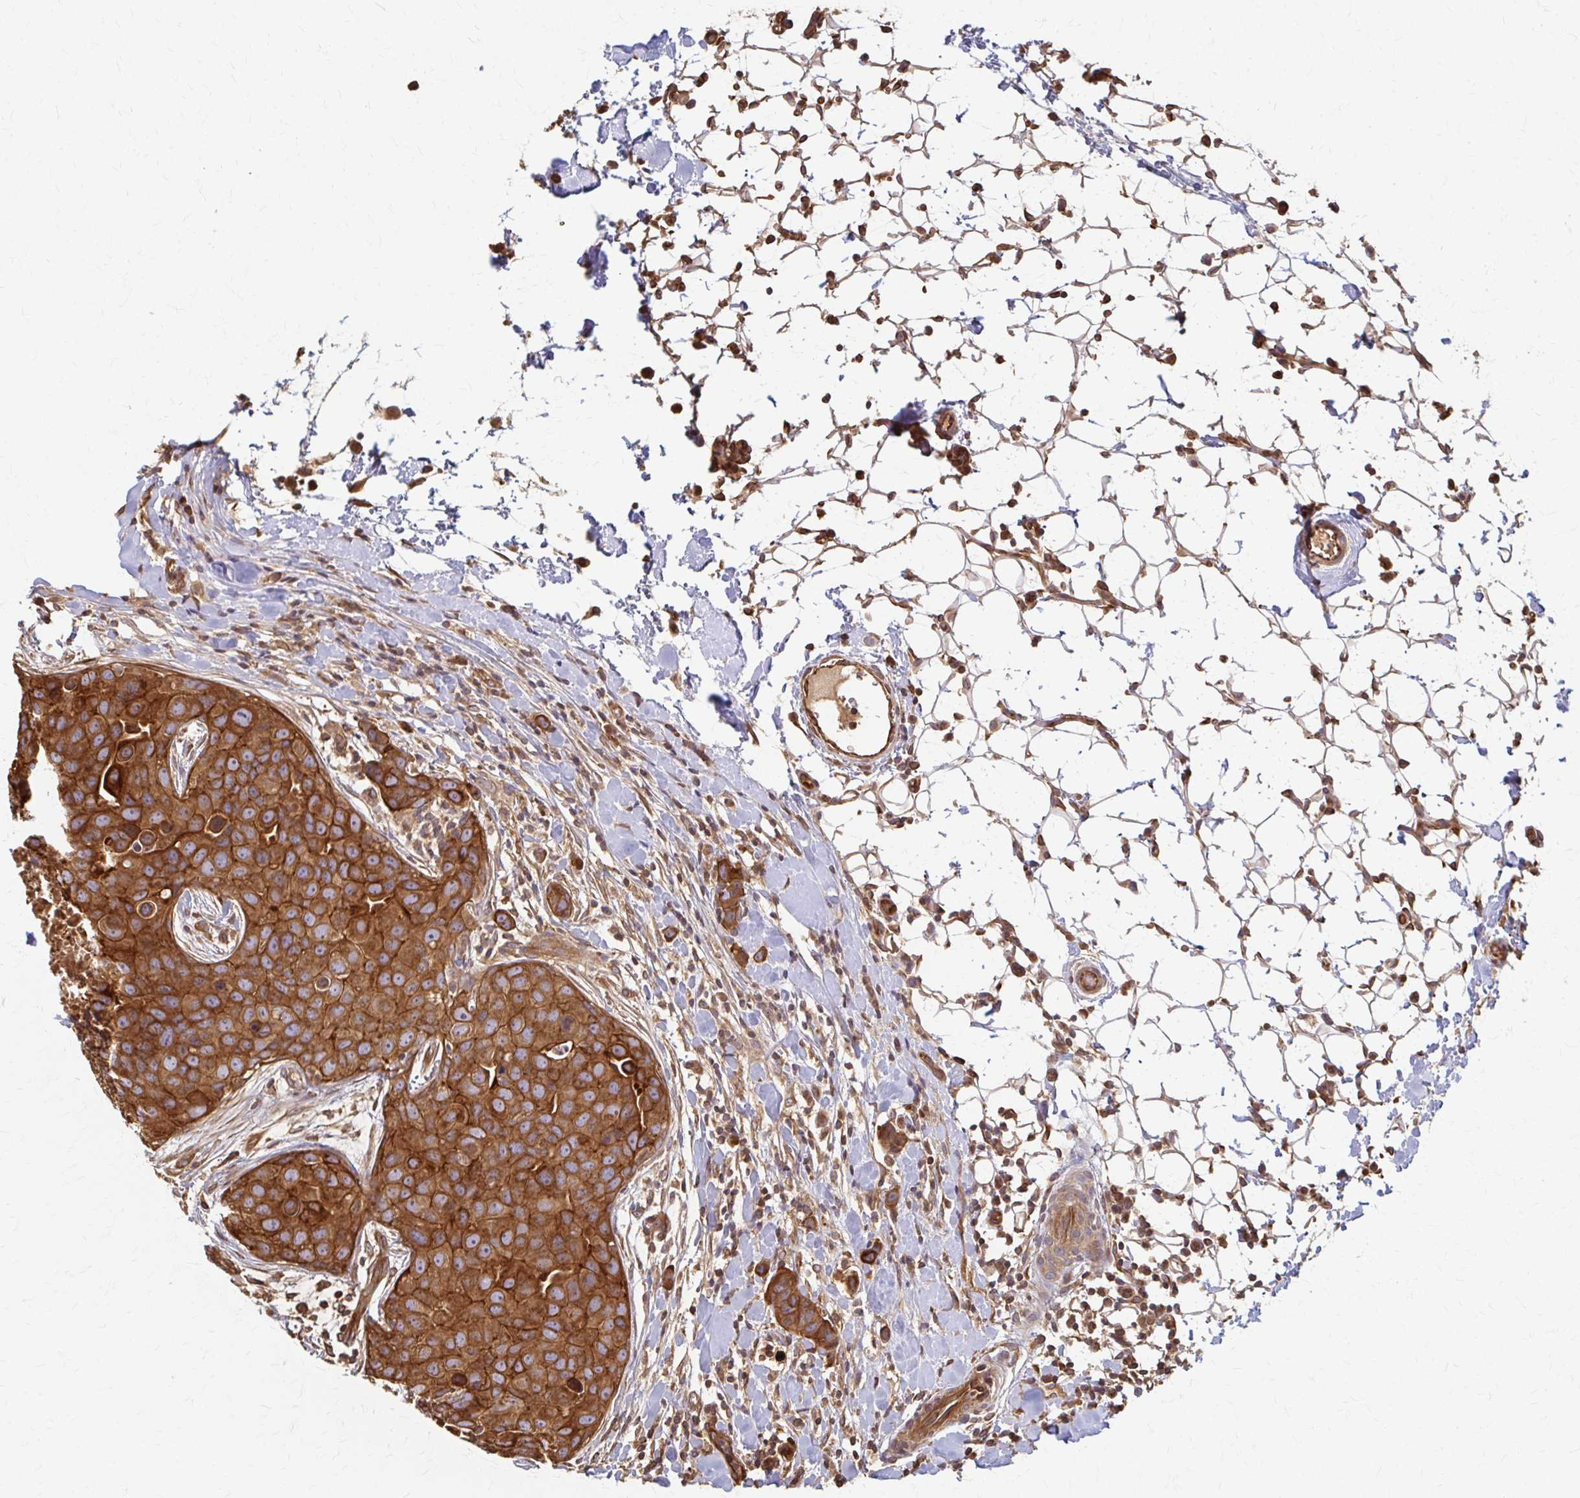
{"staining": {"intensity": "strong", "quantity": ">75%", "location": "cytoplasmic/membranous"}, "tissue": "breast cancer", "cell_type": "Tumor cells", "image_type": "cancer", "snomed": [{"axis": "morphology", "description": "Duct carcinoma"}, {"axis": "topography", "description": "Breast"}], "caption": "Breast invasive ductal carcinoma was stained to show a protein in brown. There is high levels of strong cytoplasmic/membranous staining in approximately >75% of tumor cells.", "gene": "ARHGAP35", "patient": {"sex": "female", "age": 24}}